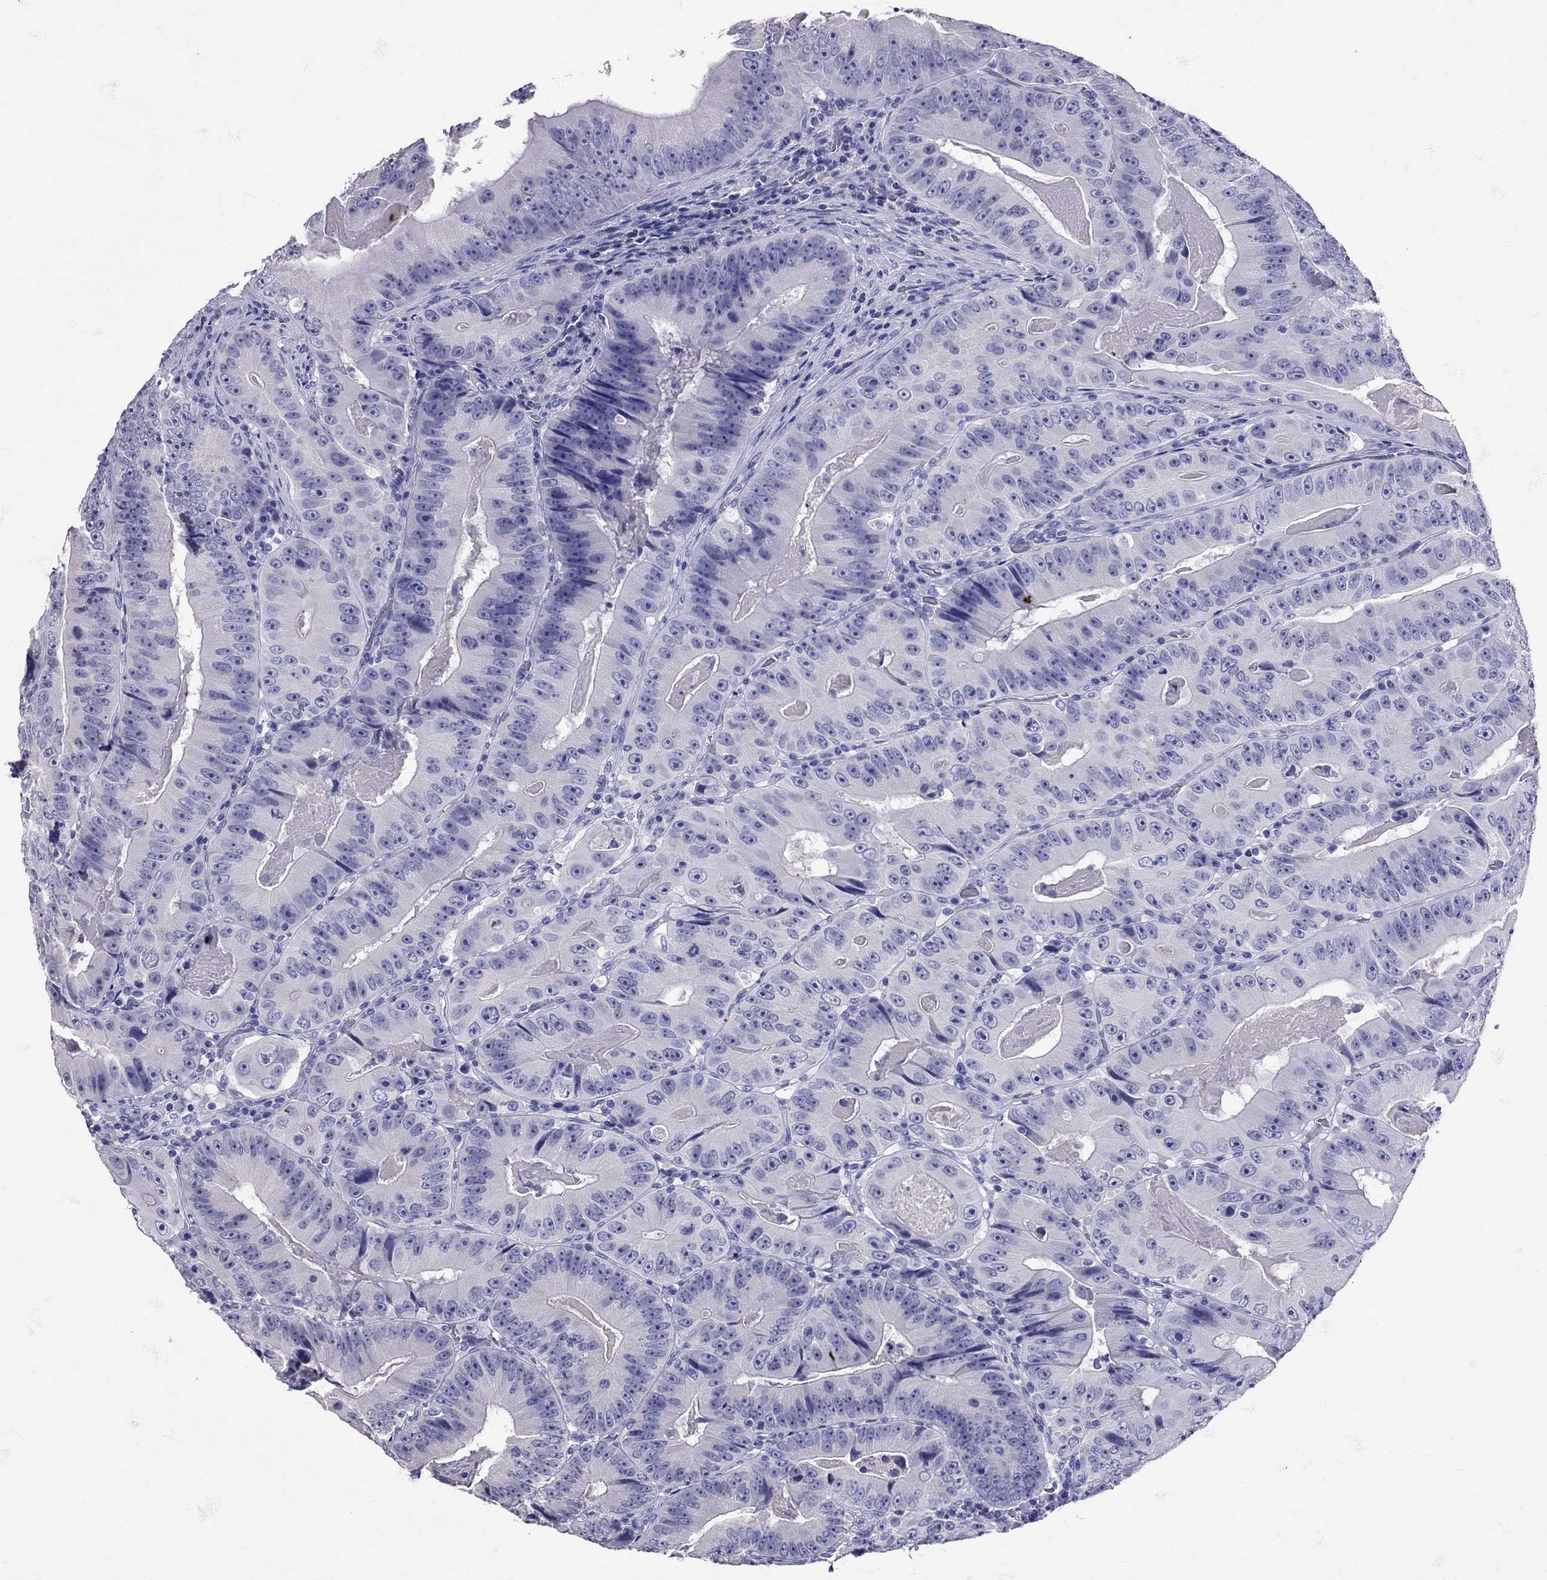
{"staining": {"intensity": "negative", "quantity": "none", "location": "none"}, "tissue": "colorectal cancer", "cell_type": "Tumor cells", "image_type": "cancer", "snomed": [{"axis": "morphology", "description": "Adenocarcinoma, NOS"}, {"axis": "topography", "description": "Colon"}], "caption": "Tumor cells are negative for protein expression in human colorectal adenocarcinoma. The staining is performed using DAB brown chromogen with nuclei counter-stained in using hematoxylin.", "gene": "AVP", "patient": {"sex": "female", "age": 86}}